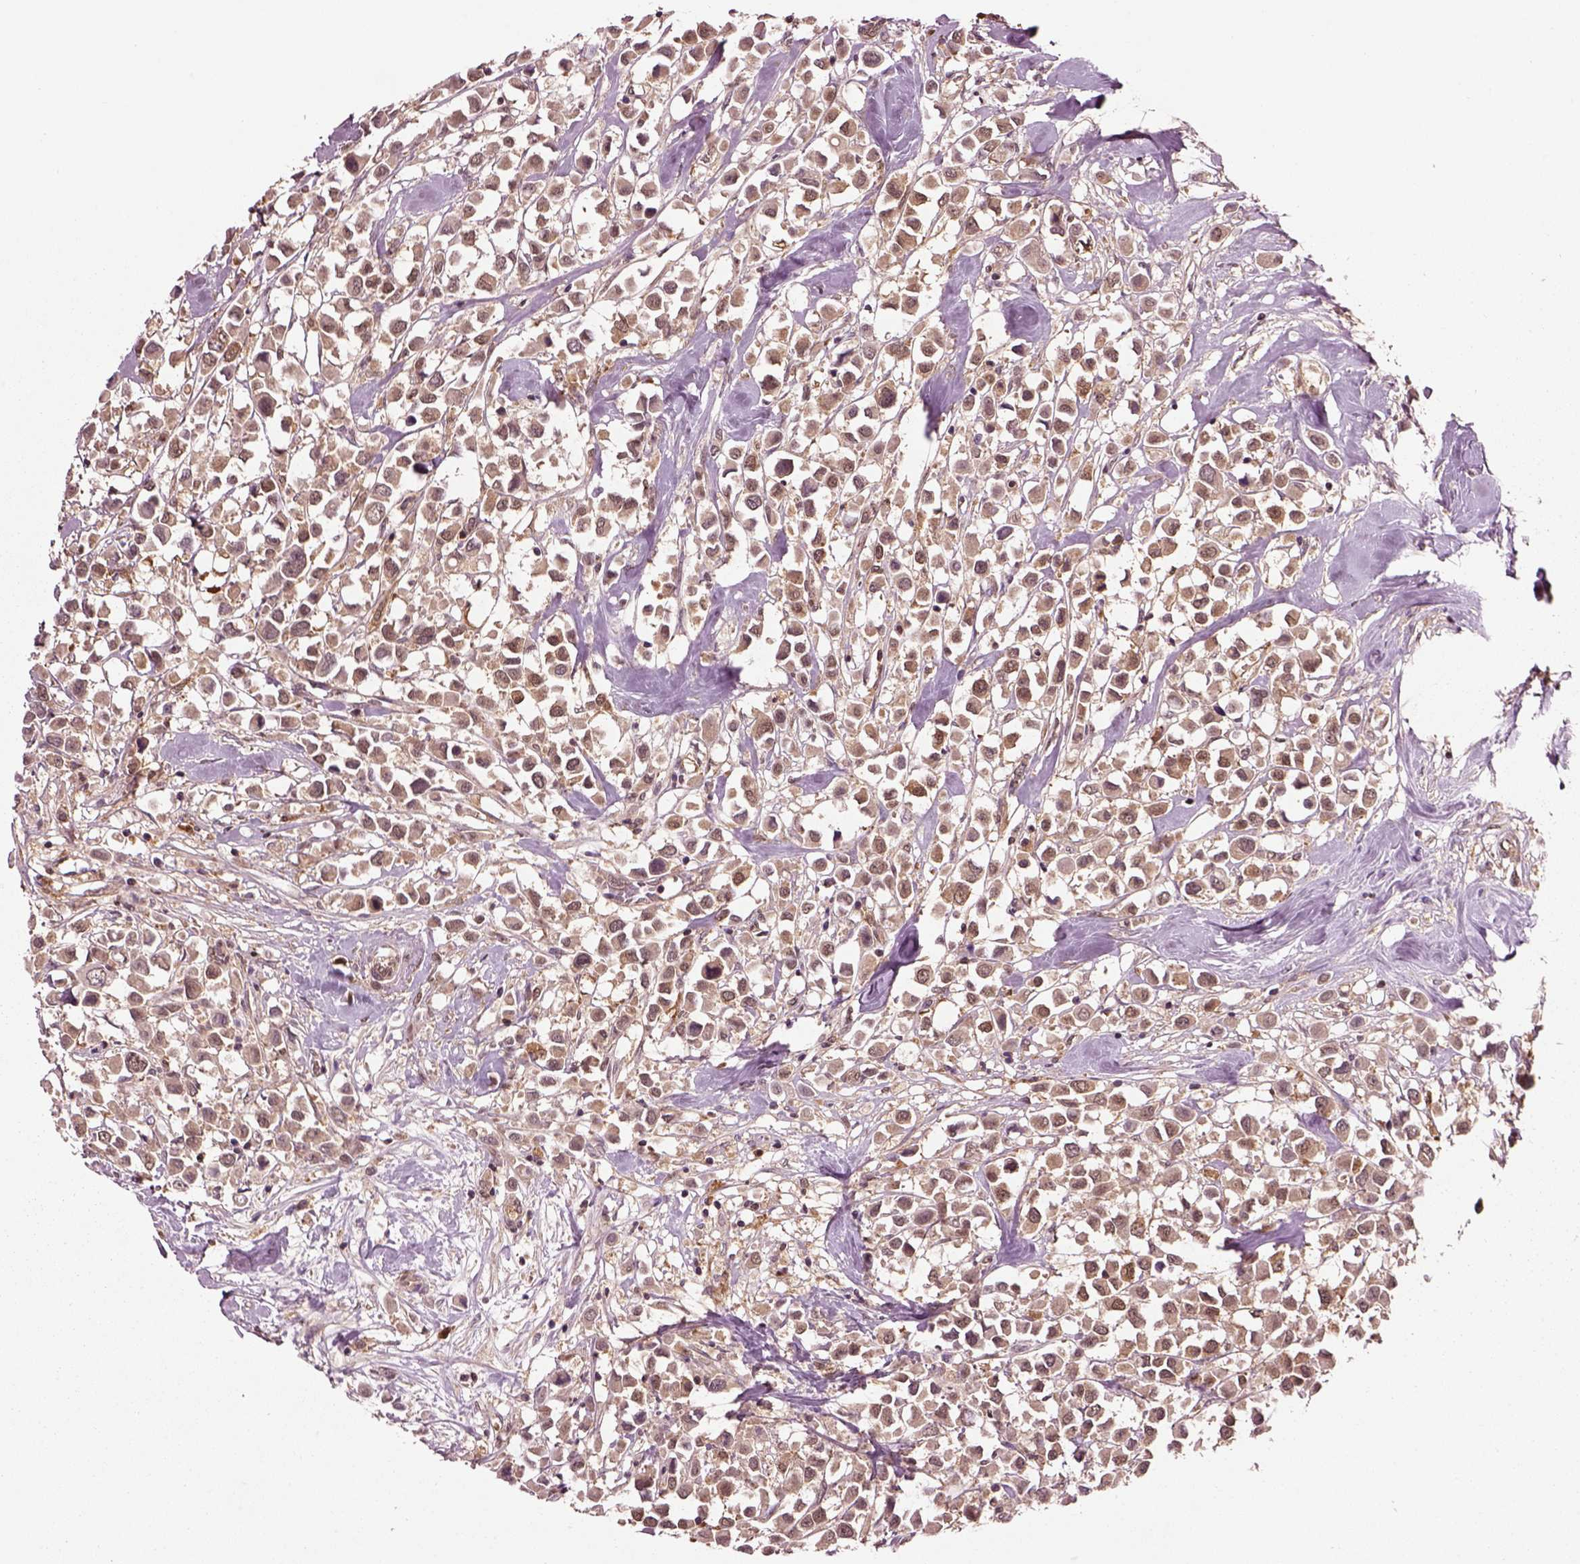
{"staining": {"intensity": "moderate", "quantity": "25%-75%", "location": "cytoplasmic/membranous"}, "tissue": "breast cancer", "cell_type": "Tumor cells", "image_type": "cancer", "snomed": [{"axis": "morphology", "description": "Duct carcinoma"}, {"axis": "topography", "description": "Breast"}], "caption": "Breast cancer tissue exhibits moderate cytoplasmic/membranous expression in approximately 25%-75% of tumor cells, visualized by immunohistochemistry. (IHC, brightfield microscopy, high magnification).", "gene": "MDP1", "patient": {"sex": "female", "age": 61}}